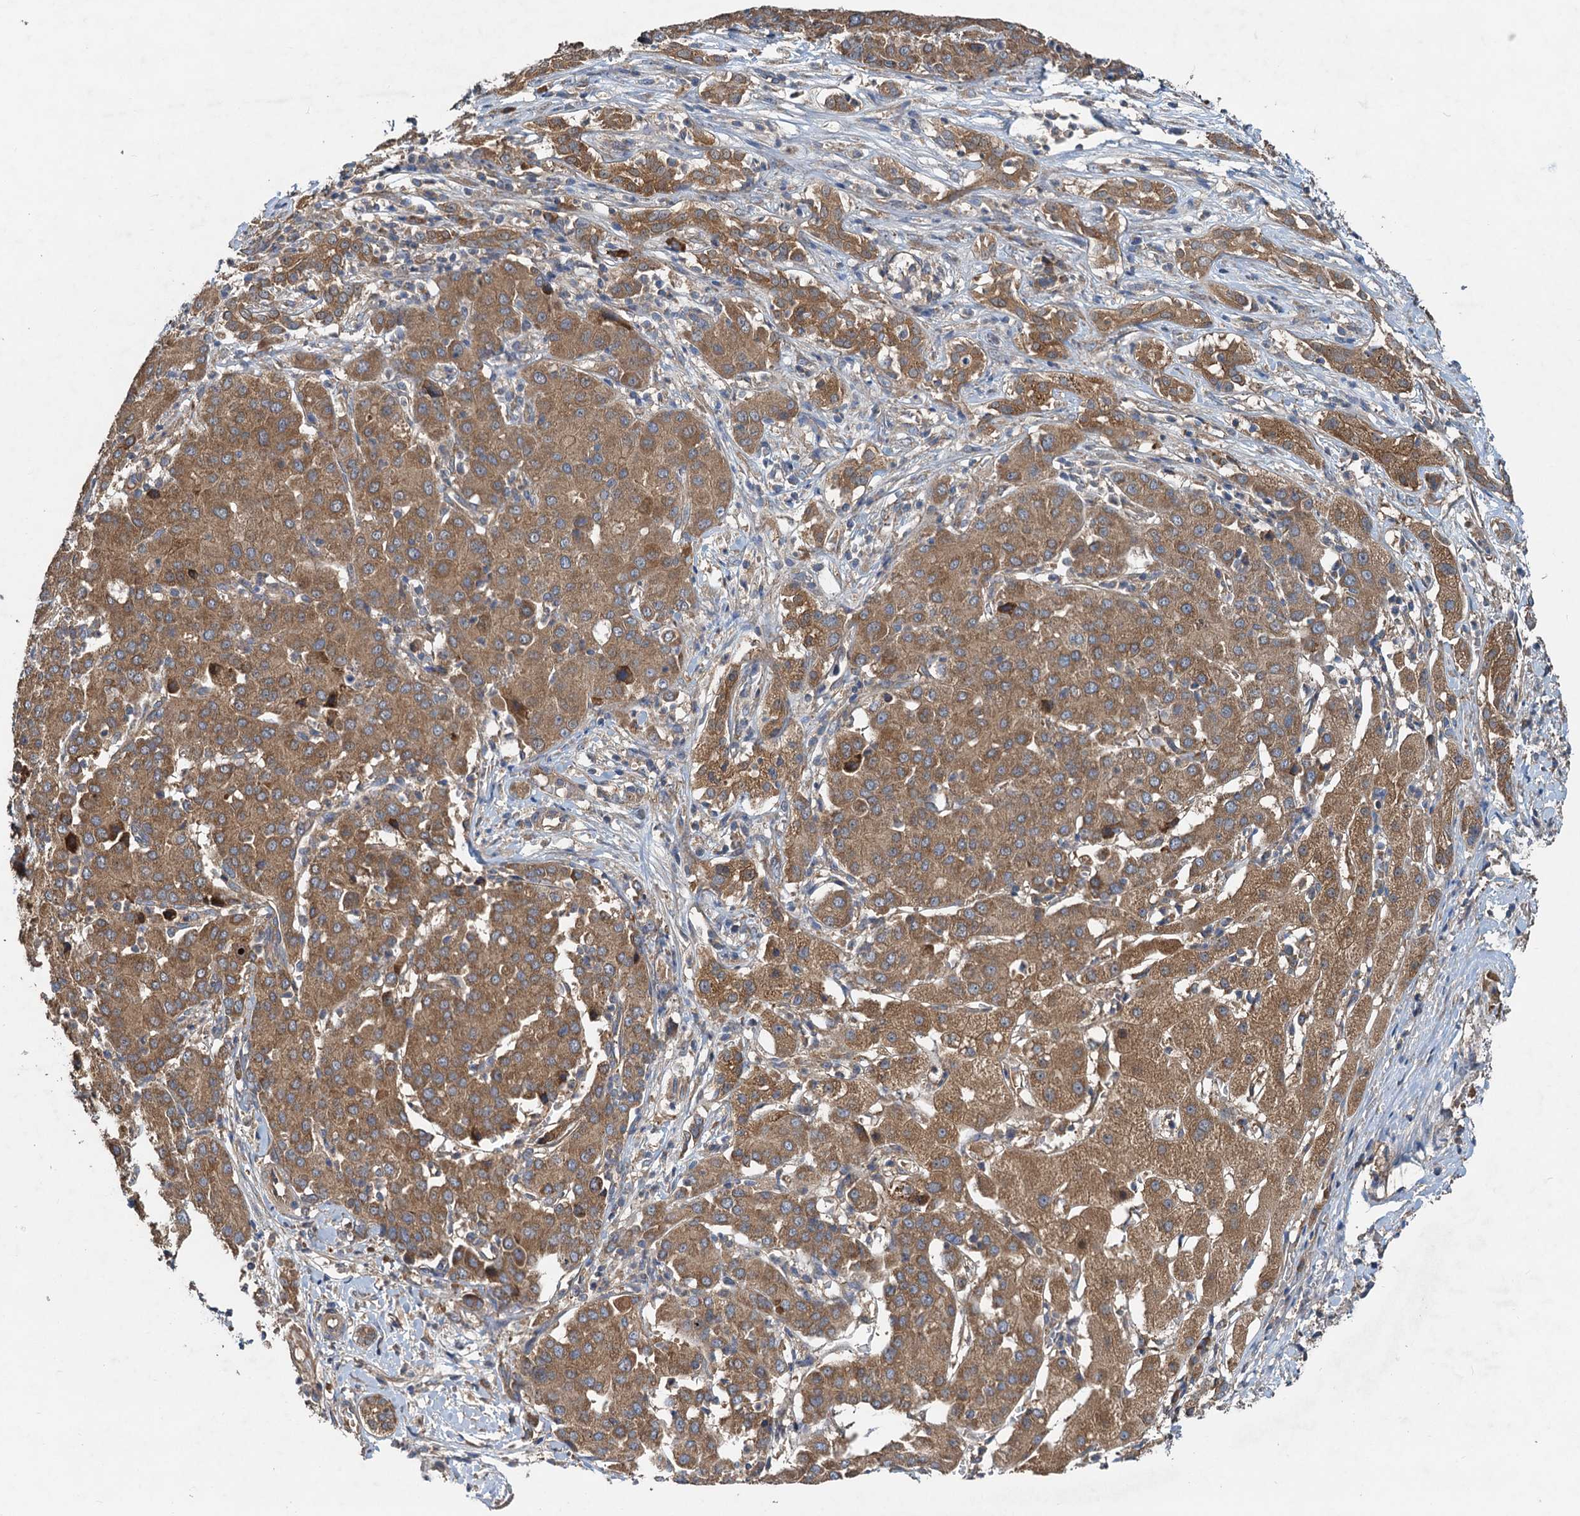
{"staining": {"intensity": "moderate", "quantity": ">75%", "location": "cytoplasmic/membranous"}, "tissue": "liver cancer", "cell_type": "Tumor cells", "image_type": "cancer", "snomed": [{"axis": "morphology", "description": "Carcinoma, Hepatocellular, NOS"}, {"axis": "topography", "description": "Liver"}], "caption": "Protein staining of liver cancer tissue reveals moderate cytoplasmic/membranous positivity in approximately >75% of tumor cells. (brown staining indicates protein expression, while blue staining denotes nuclei).", "gene": "HYI", "patient": {"sex": "male", "age": 65}}